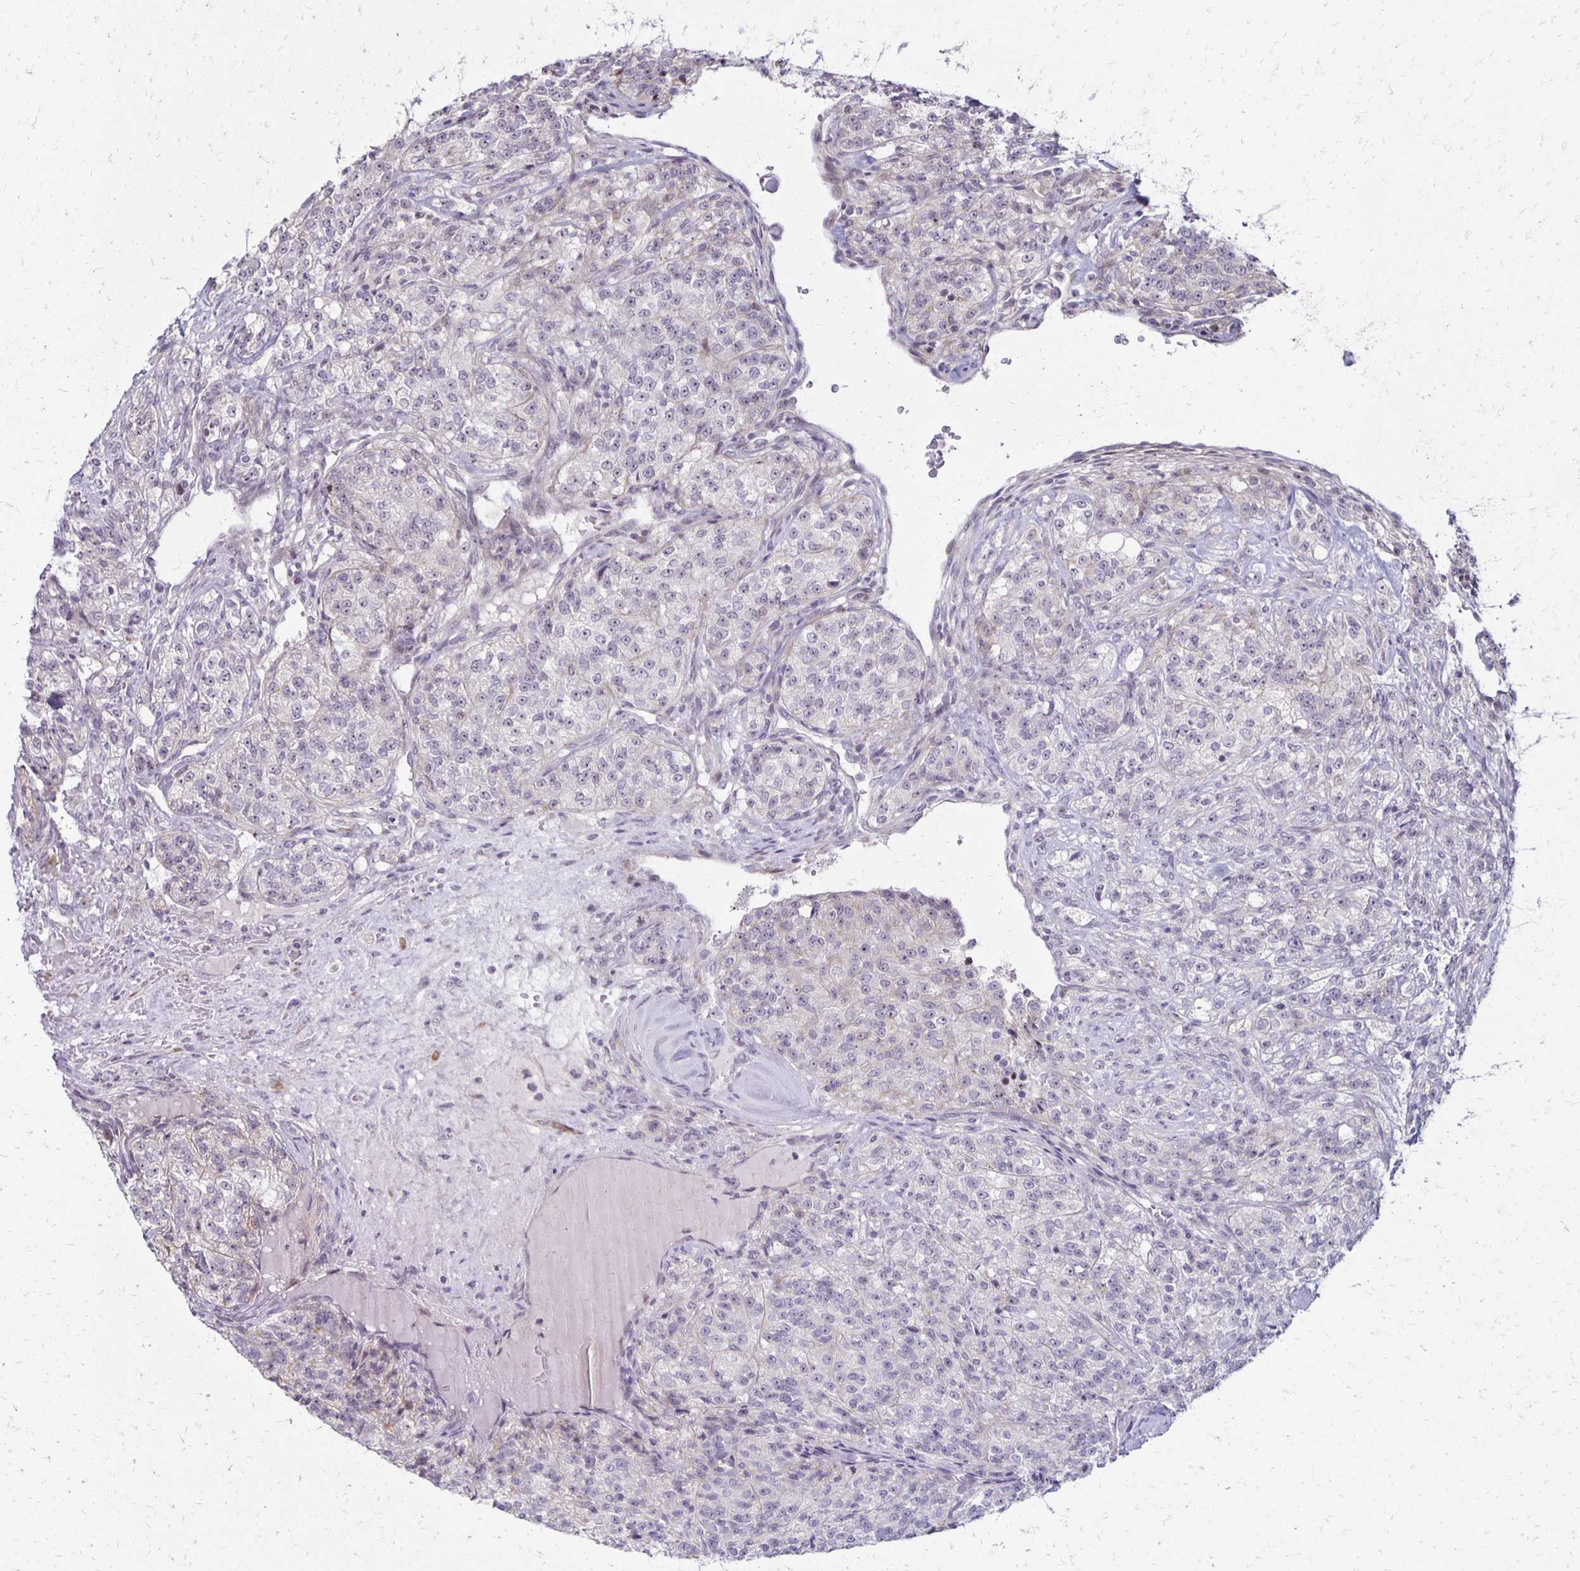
{"staining": {"intensity": "moderate", "quantity": "<25%", "location": "nuclear"}, "tissue": "renal cancer", "cell_type": "Tumor cells", "image_type": "cancer", "snomed": [{"axis": "morphology", "description": "Adenocarcinoma, NOS"}, {"axis": "topography", "description": "Kidney"}], "caption": "A brown stain highlights moderate nuclear positivity of a protein in renal adenocarcinoma tumor cells.", "gene": "DAGLA", "patient": {"sex": "female", "age": 63}}